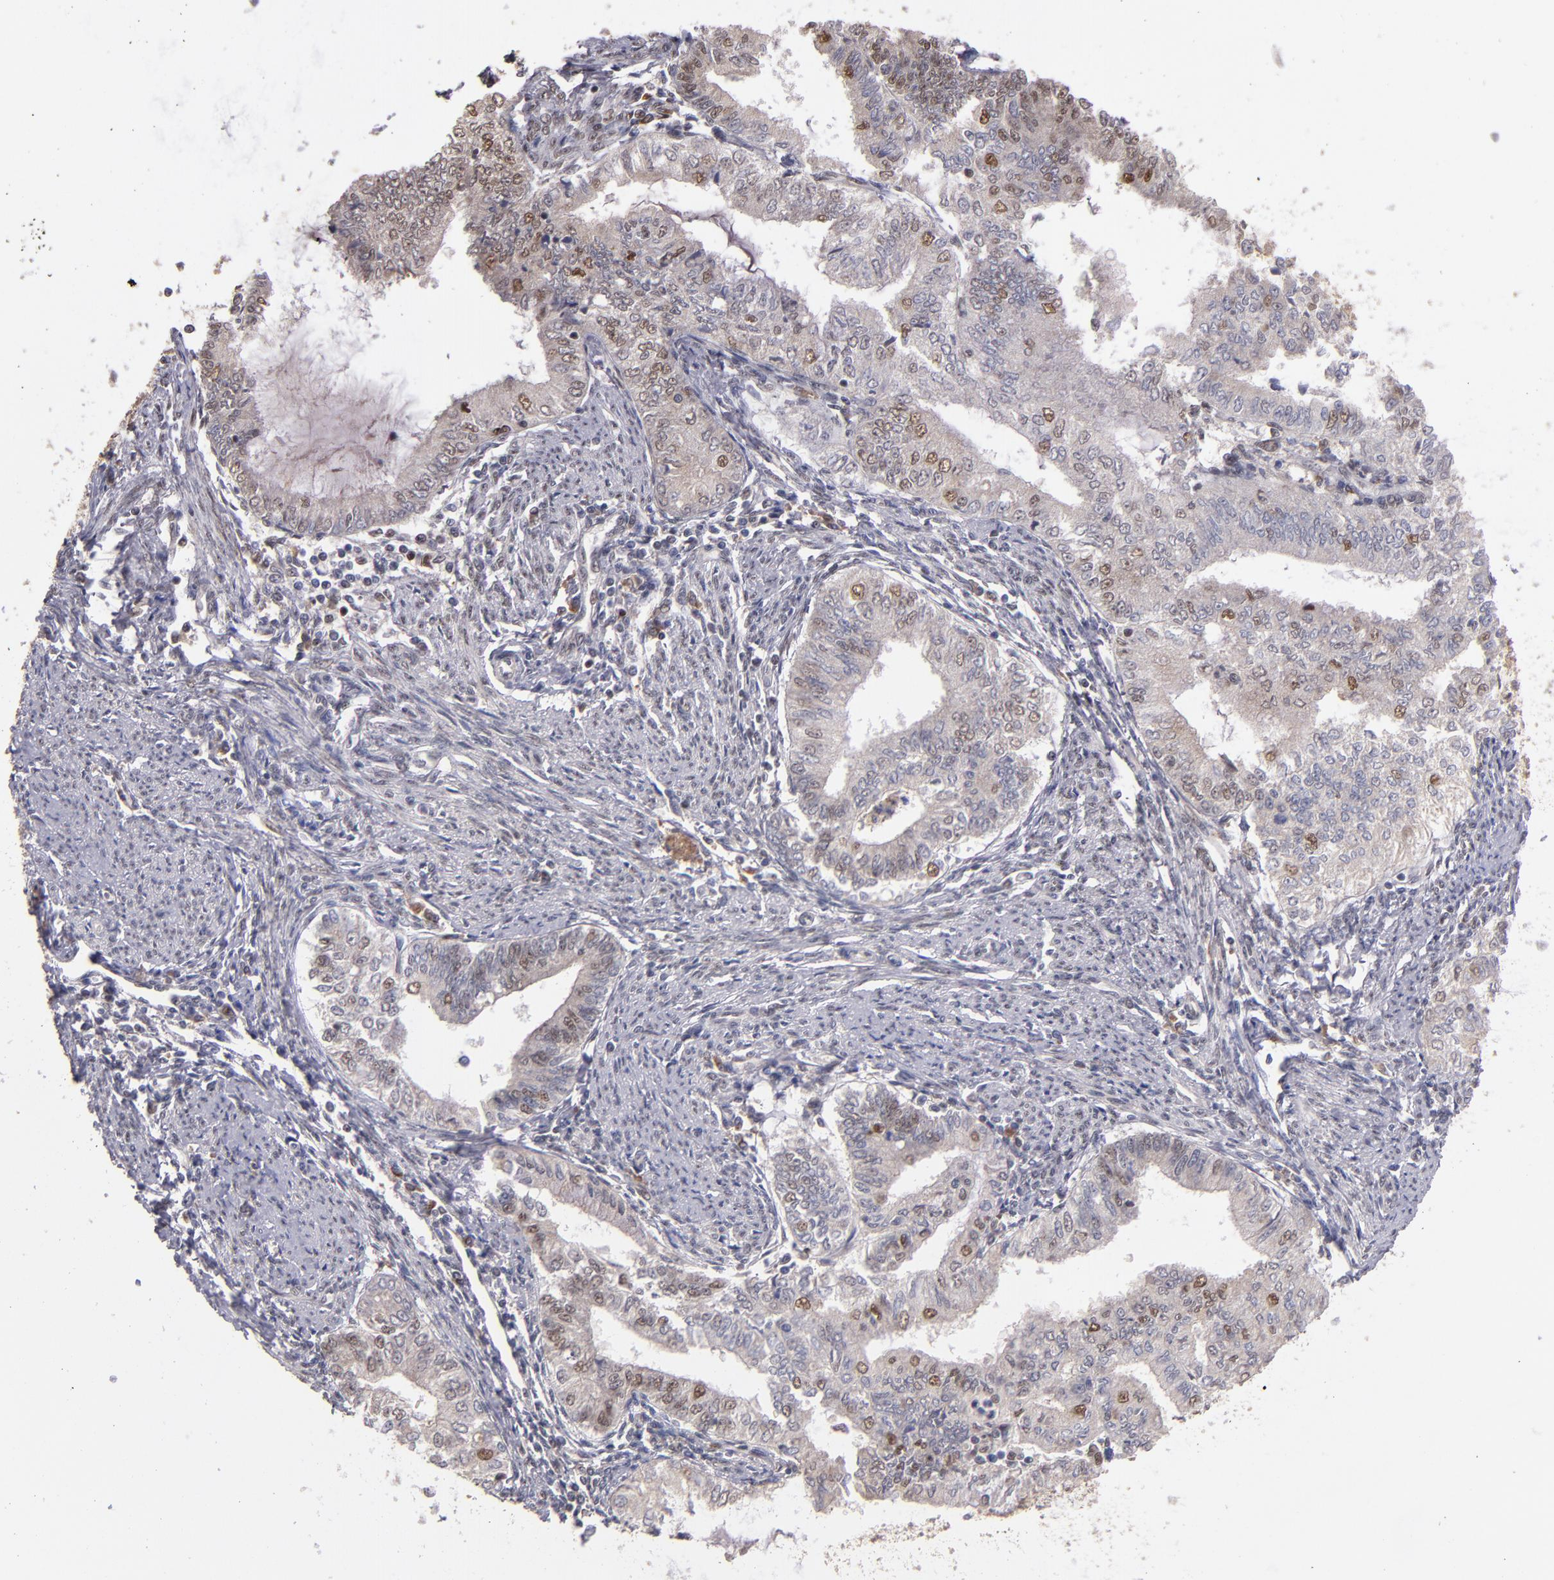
{"staining": {"intensity": "moderate", "quantity": "<25%", "location": "nuclear"}, "tissue": "endometrial cancer", "cell_type": "Tumor cells", "image_type": "cancer", "snomed": [{"axis": "morphology", "description": "Adenocarcinoma, NOS"}, {"axis": "topography", "description": "Endometrium"}], "caption": "Human adenocarcinoma (endometrial) stained with a brown dye shows moderate nuclear positive positivity in approximately <25% of tumor cells.", "gene": "ABHD12B", "patient": {"sex": "female", "age": 66}}